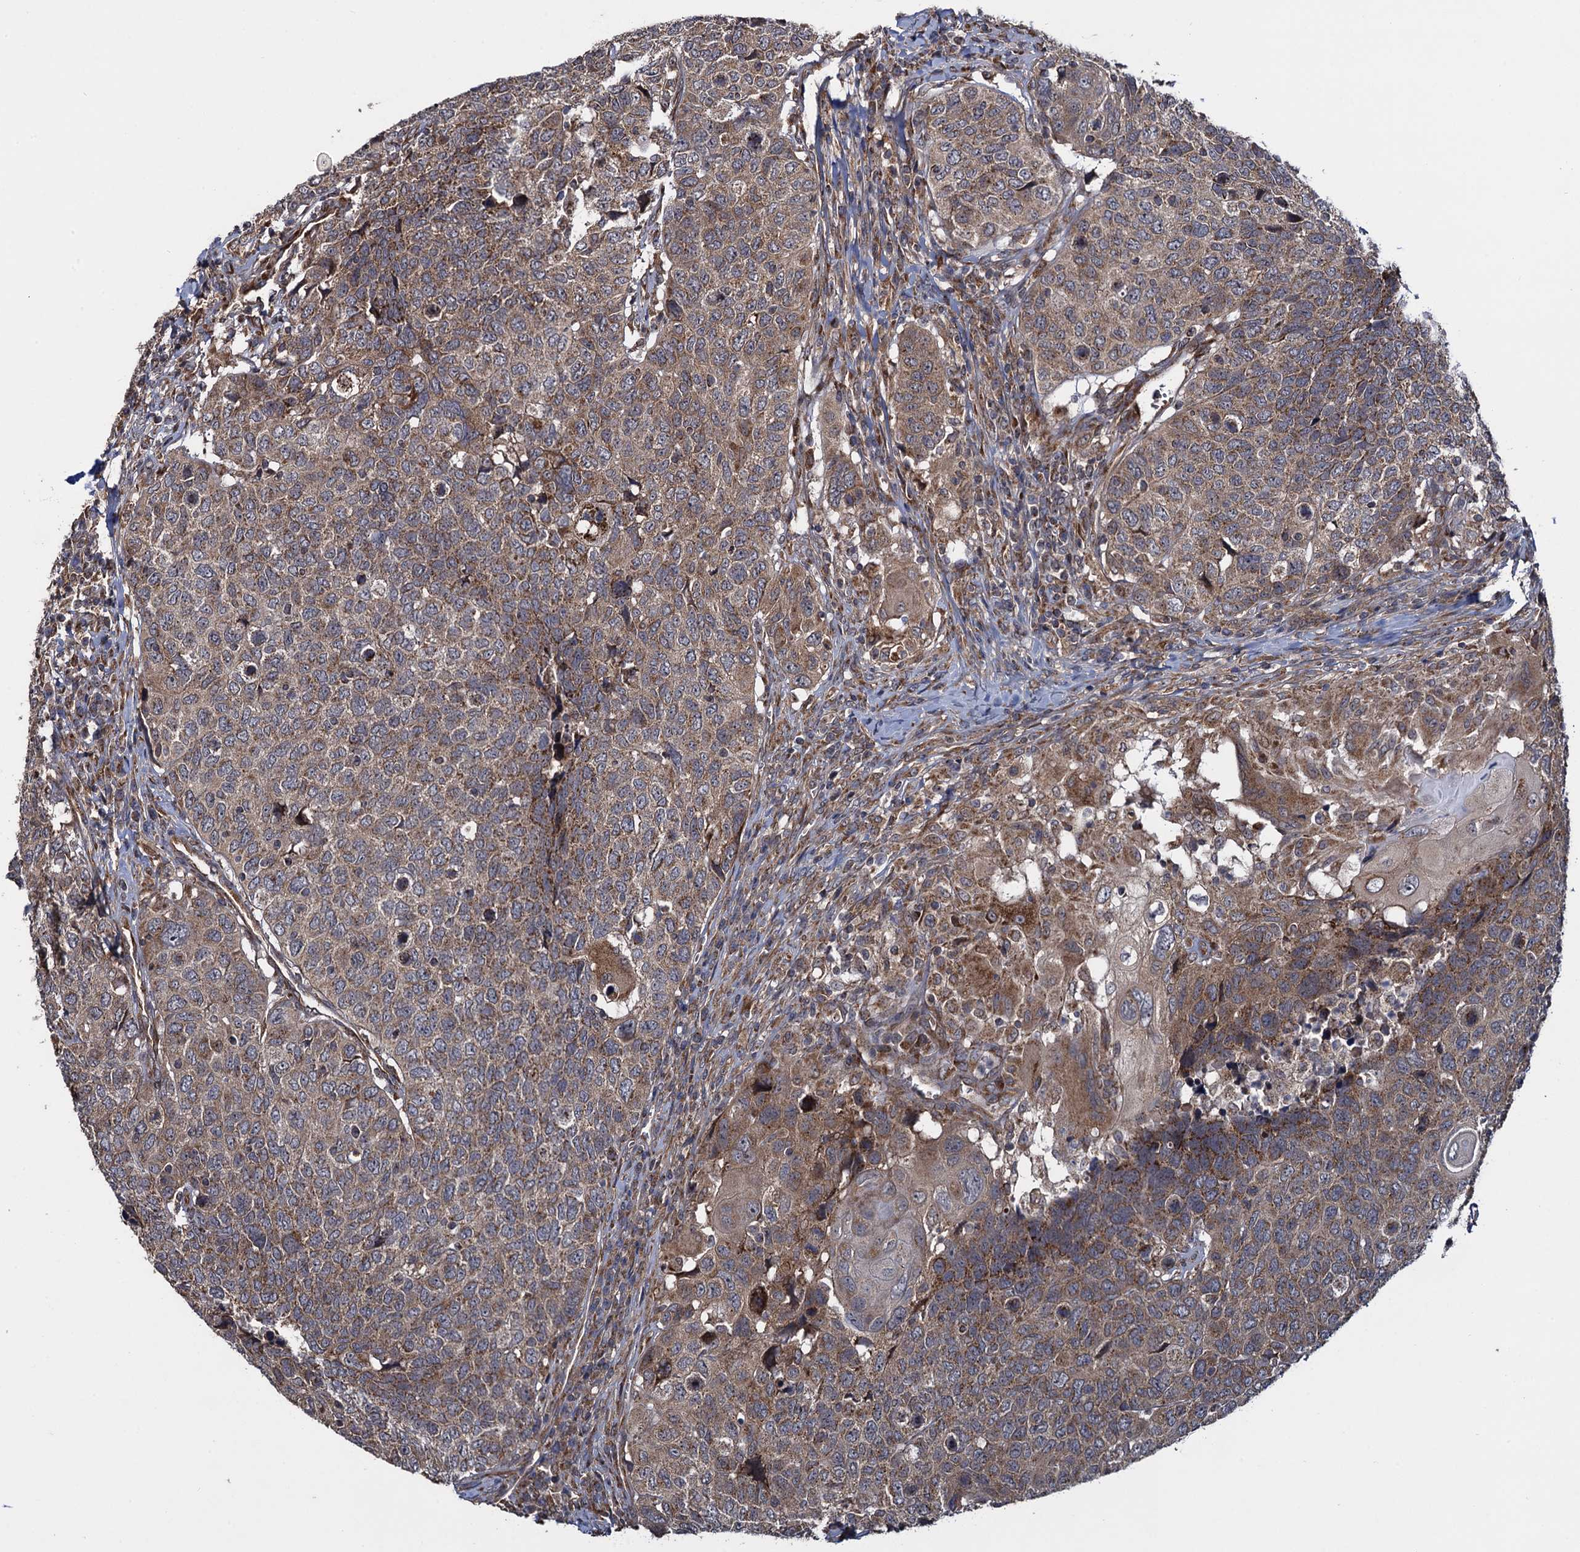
{"staining": {"intensity": "moderate", "quantity": ">75%", "location": "cytoplasmic/membranous"}, "tissue": "head and neck cancer", "cell_type": "Tumor cells", "image_type": "cancer", "snomed": [{"axis": "morphology", "description": "Squamous cell carcinoma, NOS"}, {"axis": "topography", "description": "Head-Neck"}], "caption": "Head and neck squamous cell carcinoma was stained to show a protein in brown. There is medium levels of moderate cytoplasmic/membranous expression in about >75% of tumor cells. (DAB = brown stain, brightfield microscopy at high magnification).", "gene": "HAUS1", "patient": {"sex": "male", "age": 66}}